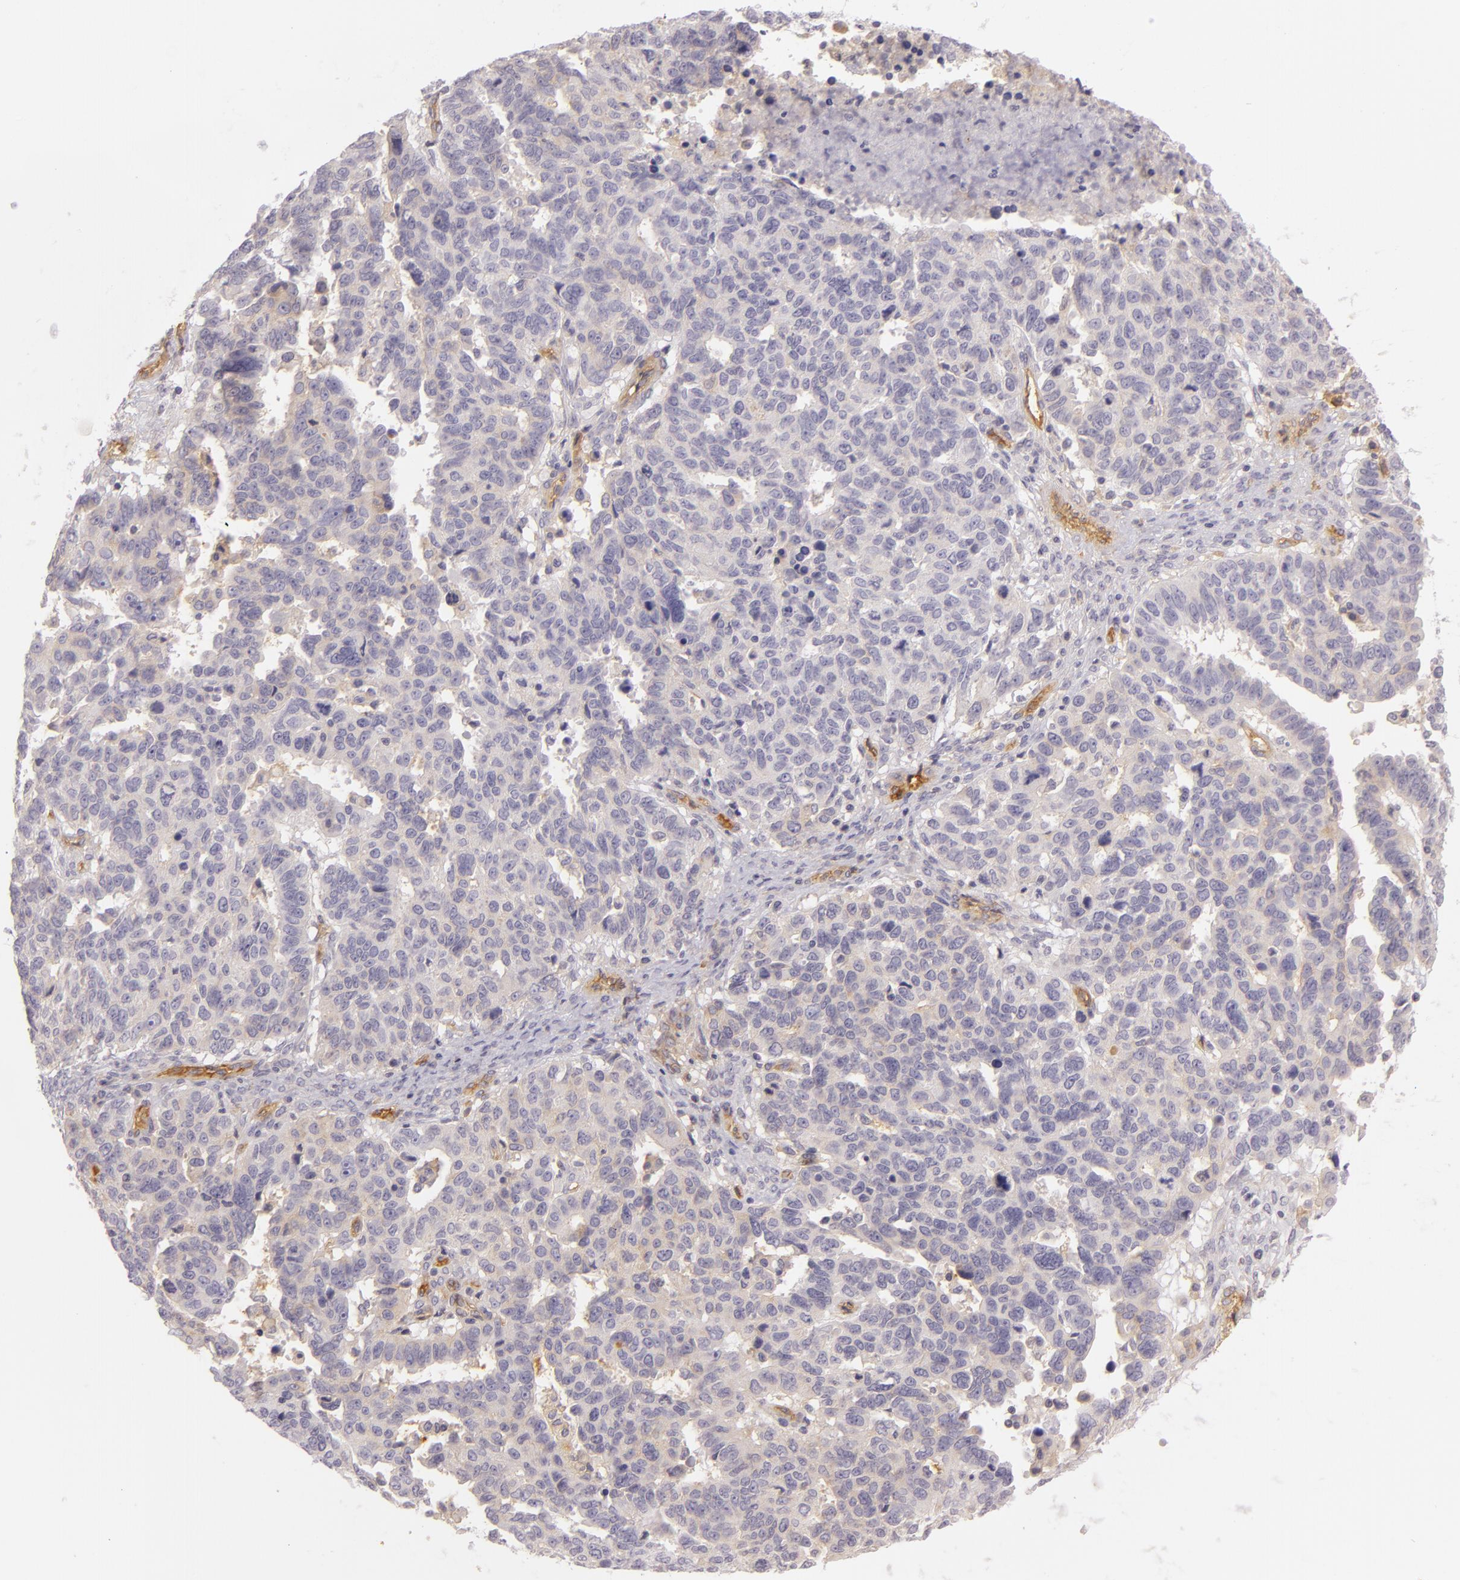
{"staining": {"intensity": "negative", "quantity": "none", "location": "none"}, "tissue": "ovarian cancer", "cell_type": "Tumor cells", "image_type": "cancer", "snomed": [{"axis": "morphology", "description": "Carcinoma, endometroid"}, {"axis": "morphology", "description": "Cystadenocarcinoma, serous, NOS"}, {"axis": "topography", "description": "Ovary"}], "caption": "High power microscopy image of an IHC photomicrograph of ovarian cancer (endometroid carcinoma), revealing no significant staining in tumor cells.", "gene": "CD59", "patient": {"sex": "female", "age": 45}}